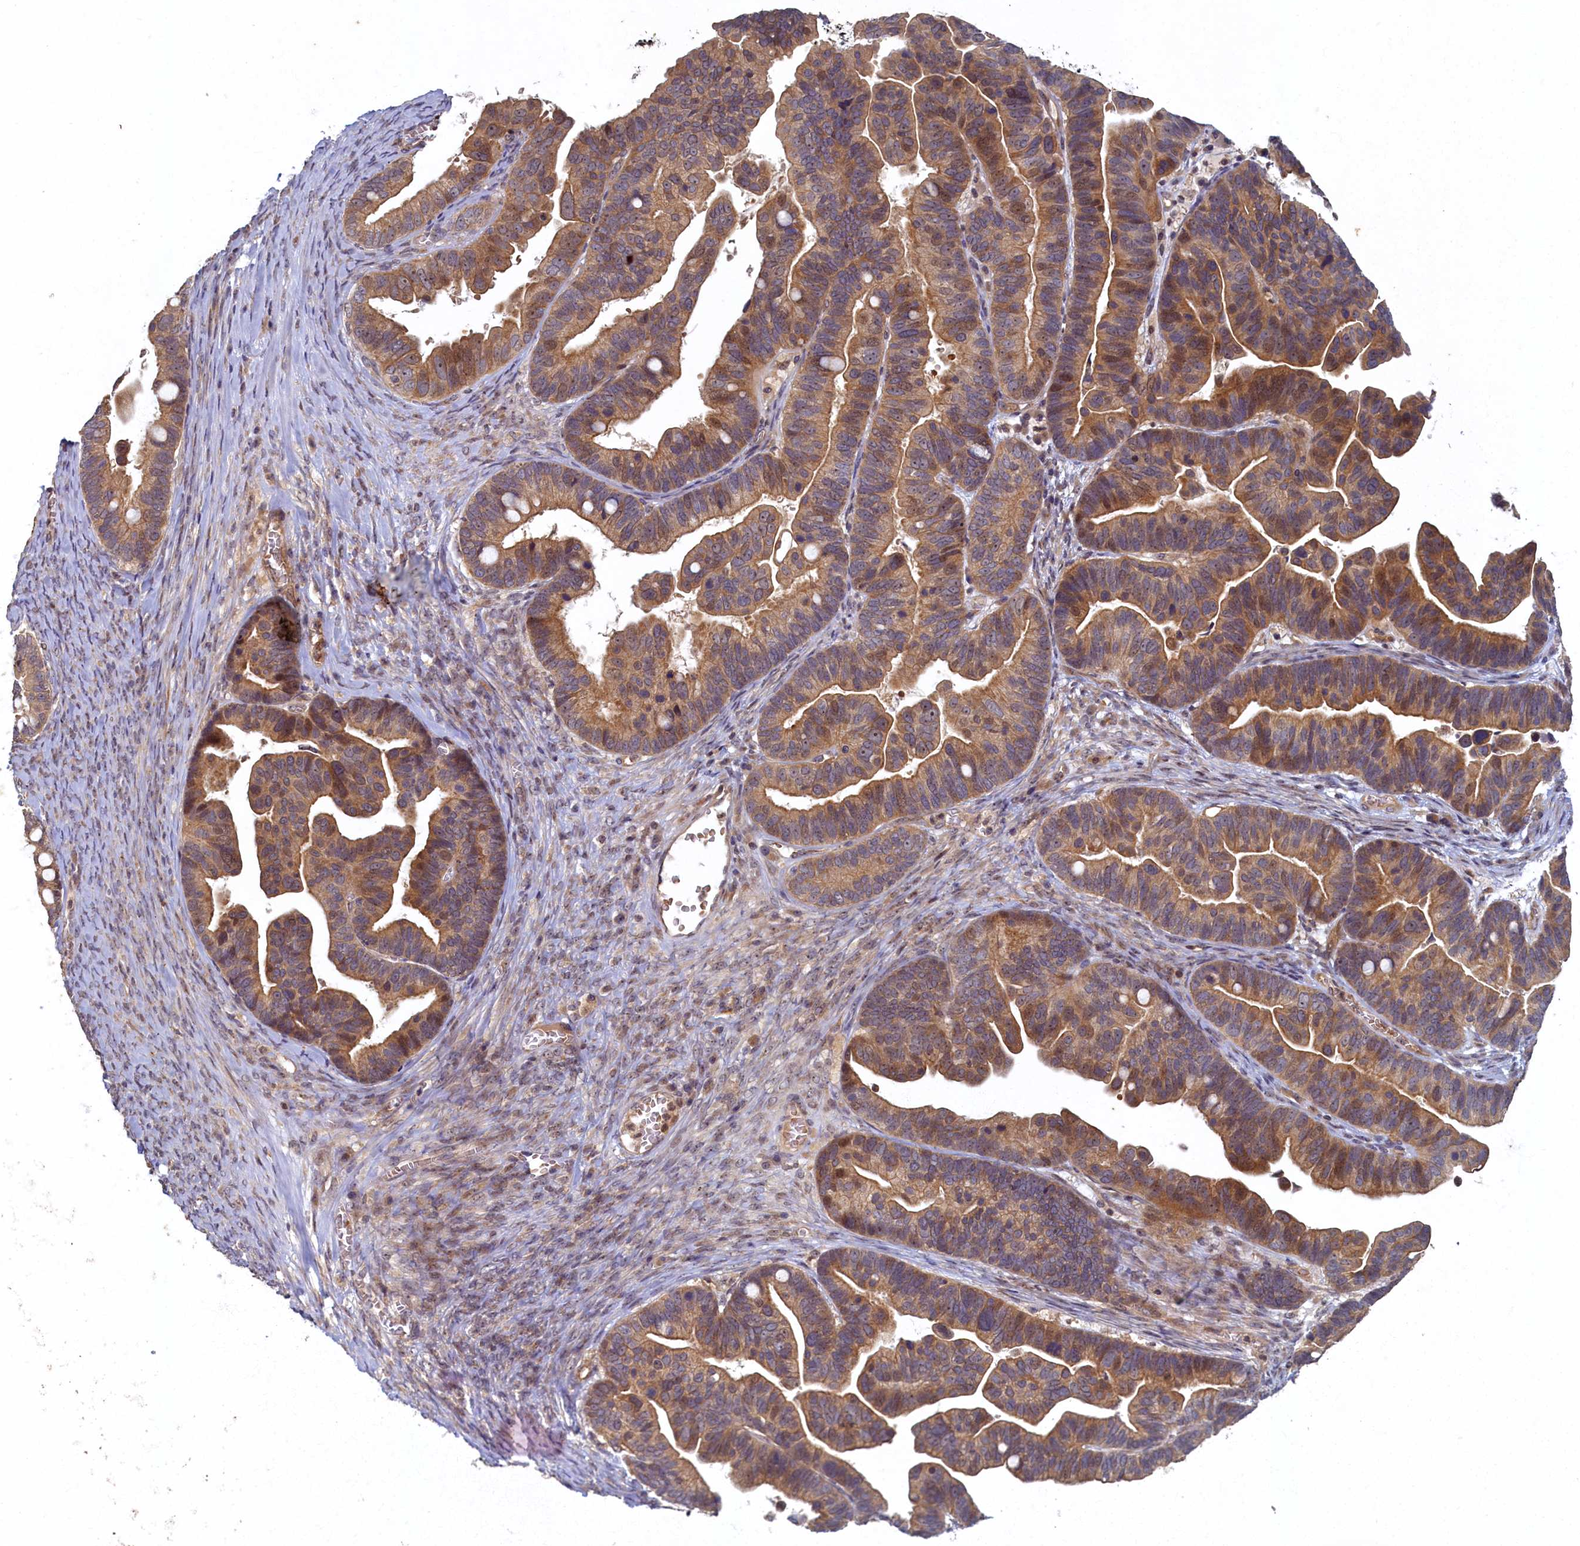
{"staining": {"intensity": "moderate", "quantity": ">75%", "location": "cytoplasmic/membranous,nuclear"}, "tissue": "ovarian cancer", "cell_type": "Tumor cells", "image_type": "cancer", "snomed": [{"axis": "morphology", "description": "Cystadenocarcinoma, serous, NOS"}, {"axis": "topography", "description": "Ovary"}], "caption": "Protein positivity by IHC exhibits moderate cytoplasmic/membranous and nuclear expression in about >75% of tumor cells in ovarian serous cystadenocarcinoma.", "gene": "CEP20", "patient": {"sex": "female", "age": 56}}